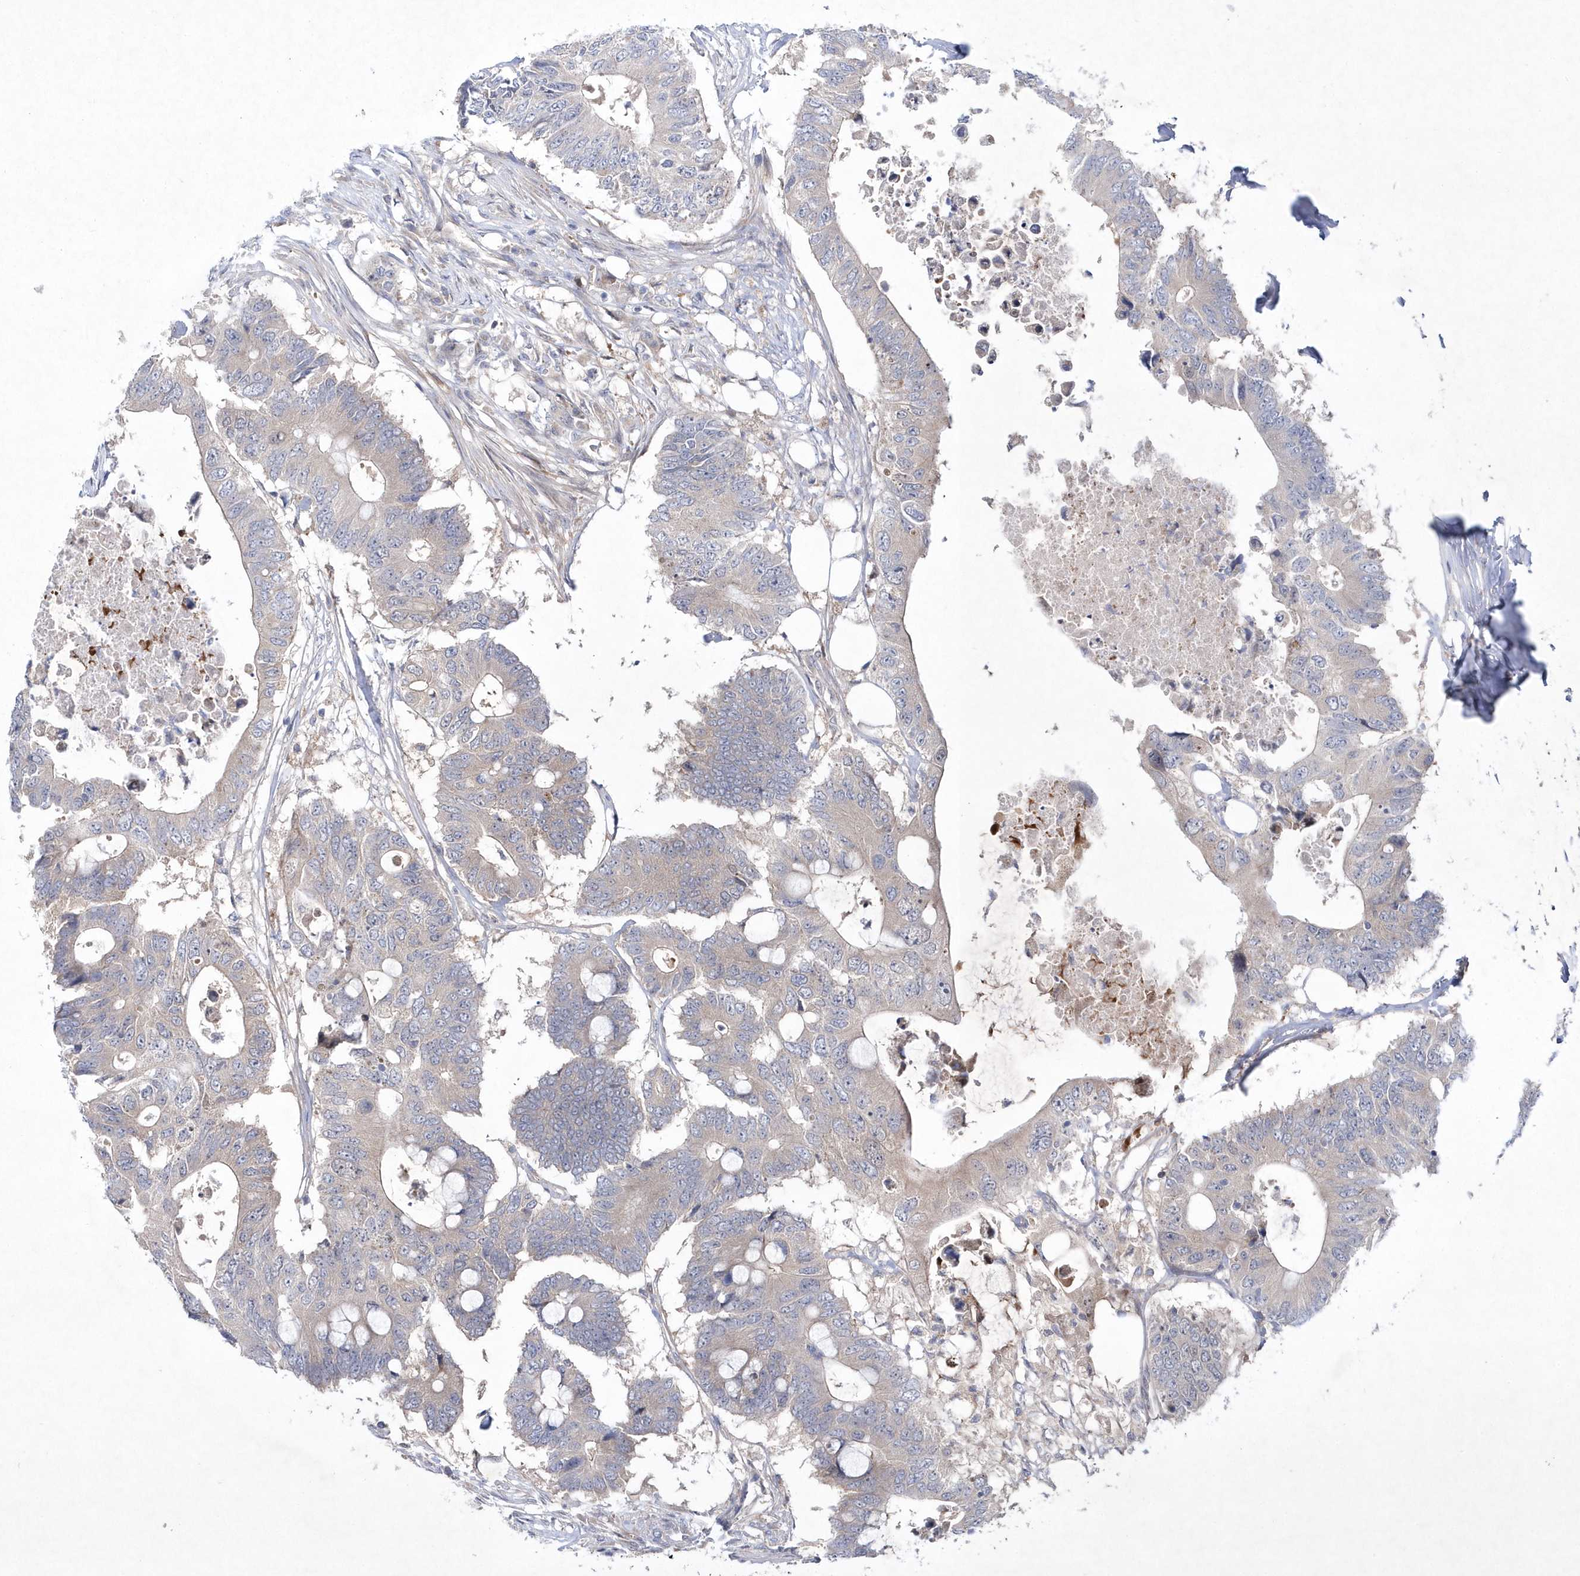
{"staining": {"intensity": "negative", "quantity": "none", "location": "none"}, "tissue": "colorectal cancer", "cell_type": "Tumor cells", "image_type": "cancer", "snomed": [{"axis": "morphology", "description": "Adenocarcinoma, NOS"}, {"axis": "topography", "description": "Colon"}], "caption": "Colorectal cancer (adenocarcinoma) was stained to show a protein in brown. There is no significant staining in tumor cells.", "gene": "DSPP", "patient": {"sex": "male", "age": 71}}